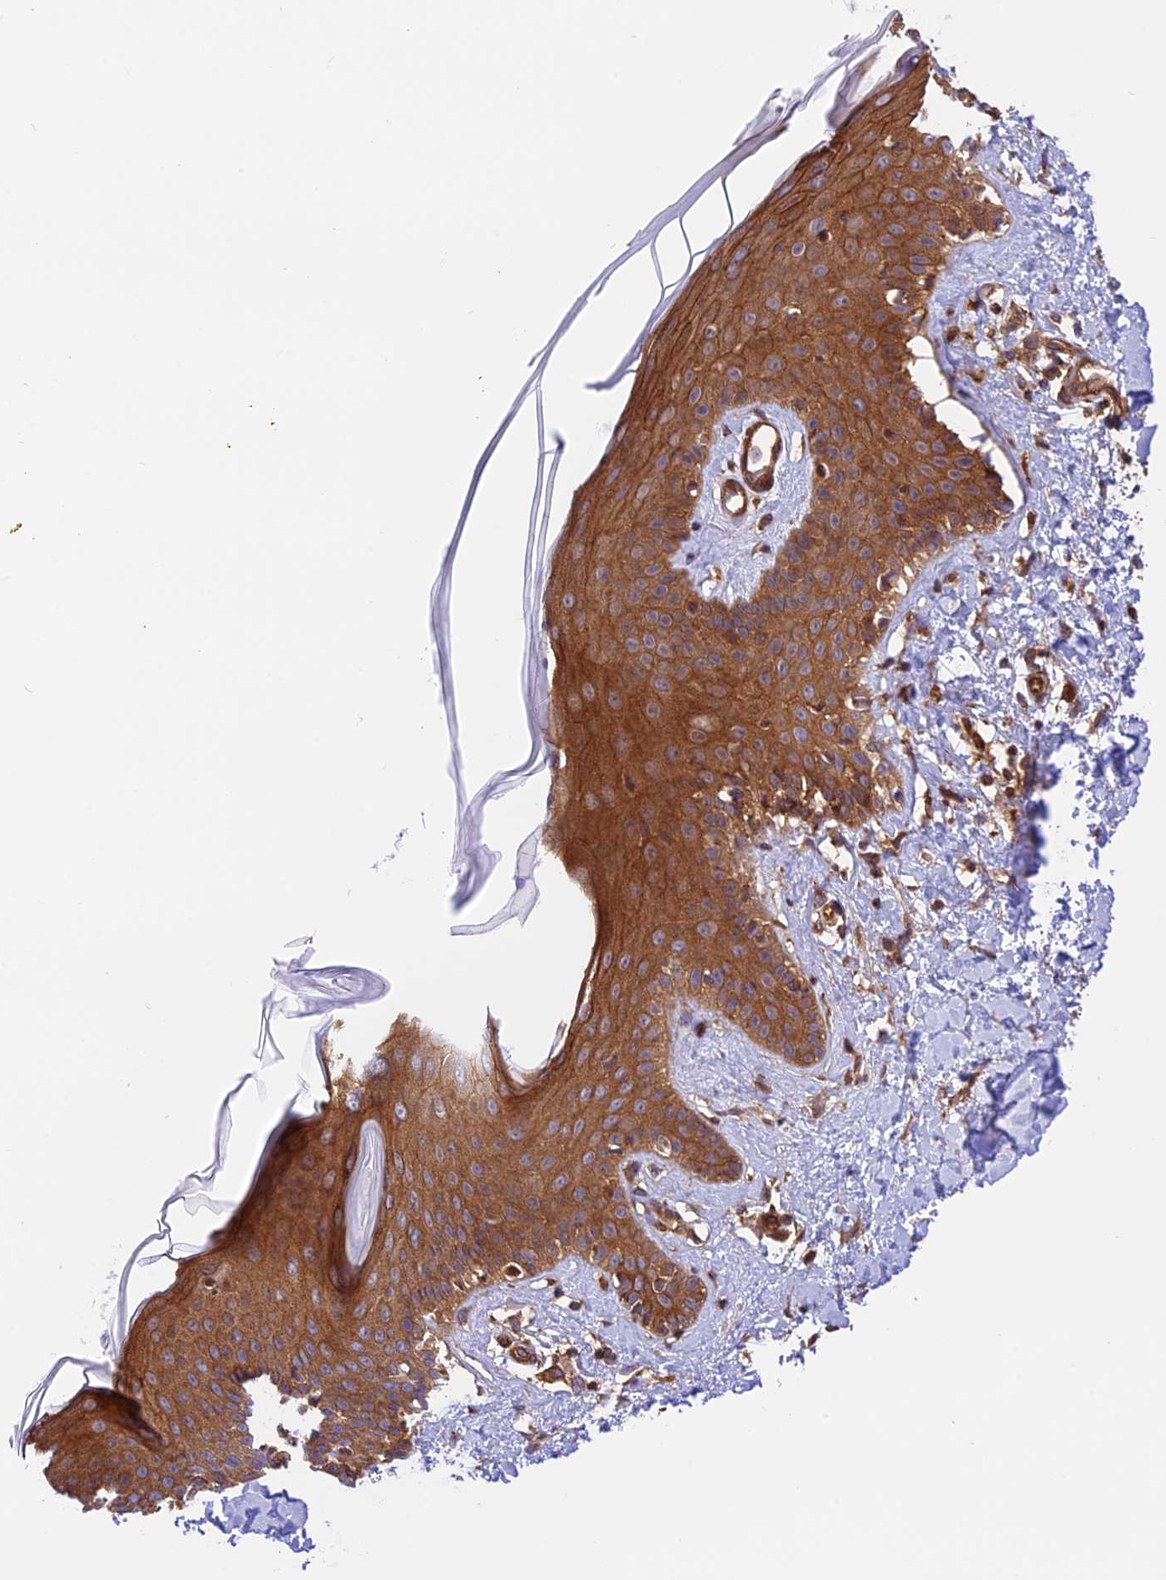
{"staining": {"intensity": "moderate", "quantity": "<25%", "location": "cytoplasmic/membranous"}, "tissue": "skin", "cell_type": "Fibroblasts", "image_type": "normal", "snomed": [{"axis": "morphology", "description": "Normal tissue, NOS"}, {"axis": "topography", "description": "Skin"}], "caption": "Moderate cytoplasmic/membranous protein positivity is appreciated in about <25% of fibroblasts in skin. (DAB (3,3'-diaminobenzidine) IHC, brown staining for protein, blue staining for nuclei).", "gene": "EVI5L", "patient": {"sex": "female", "age": 58}}